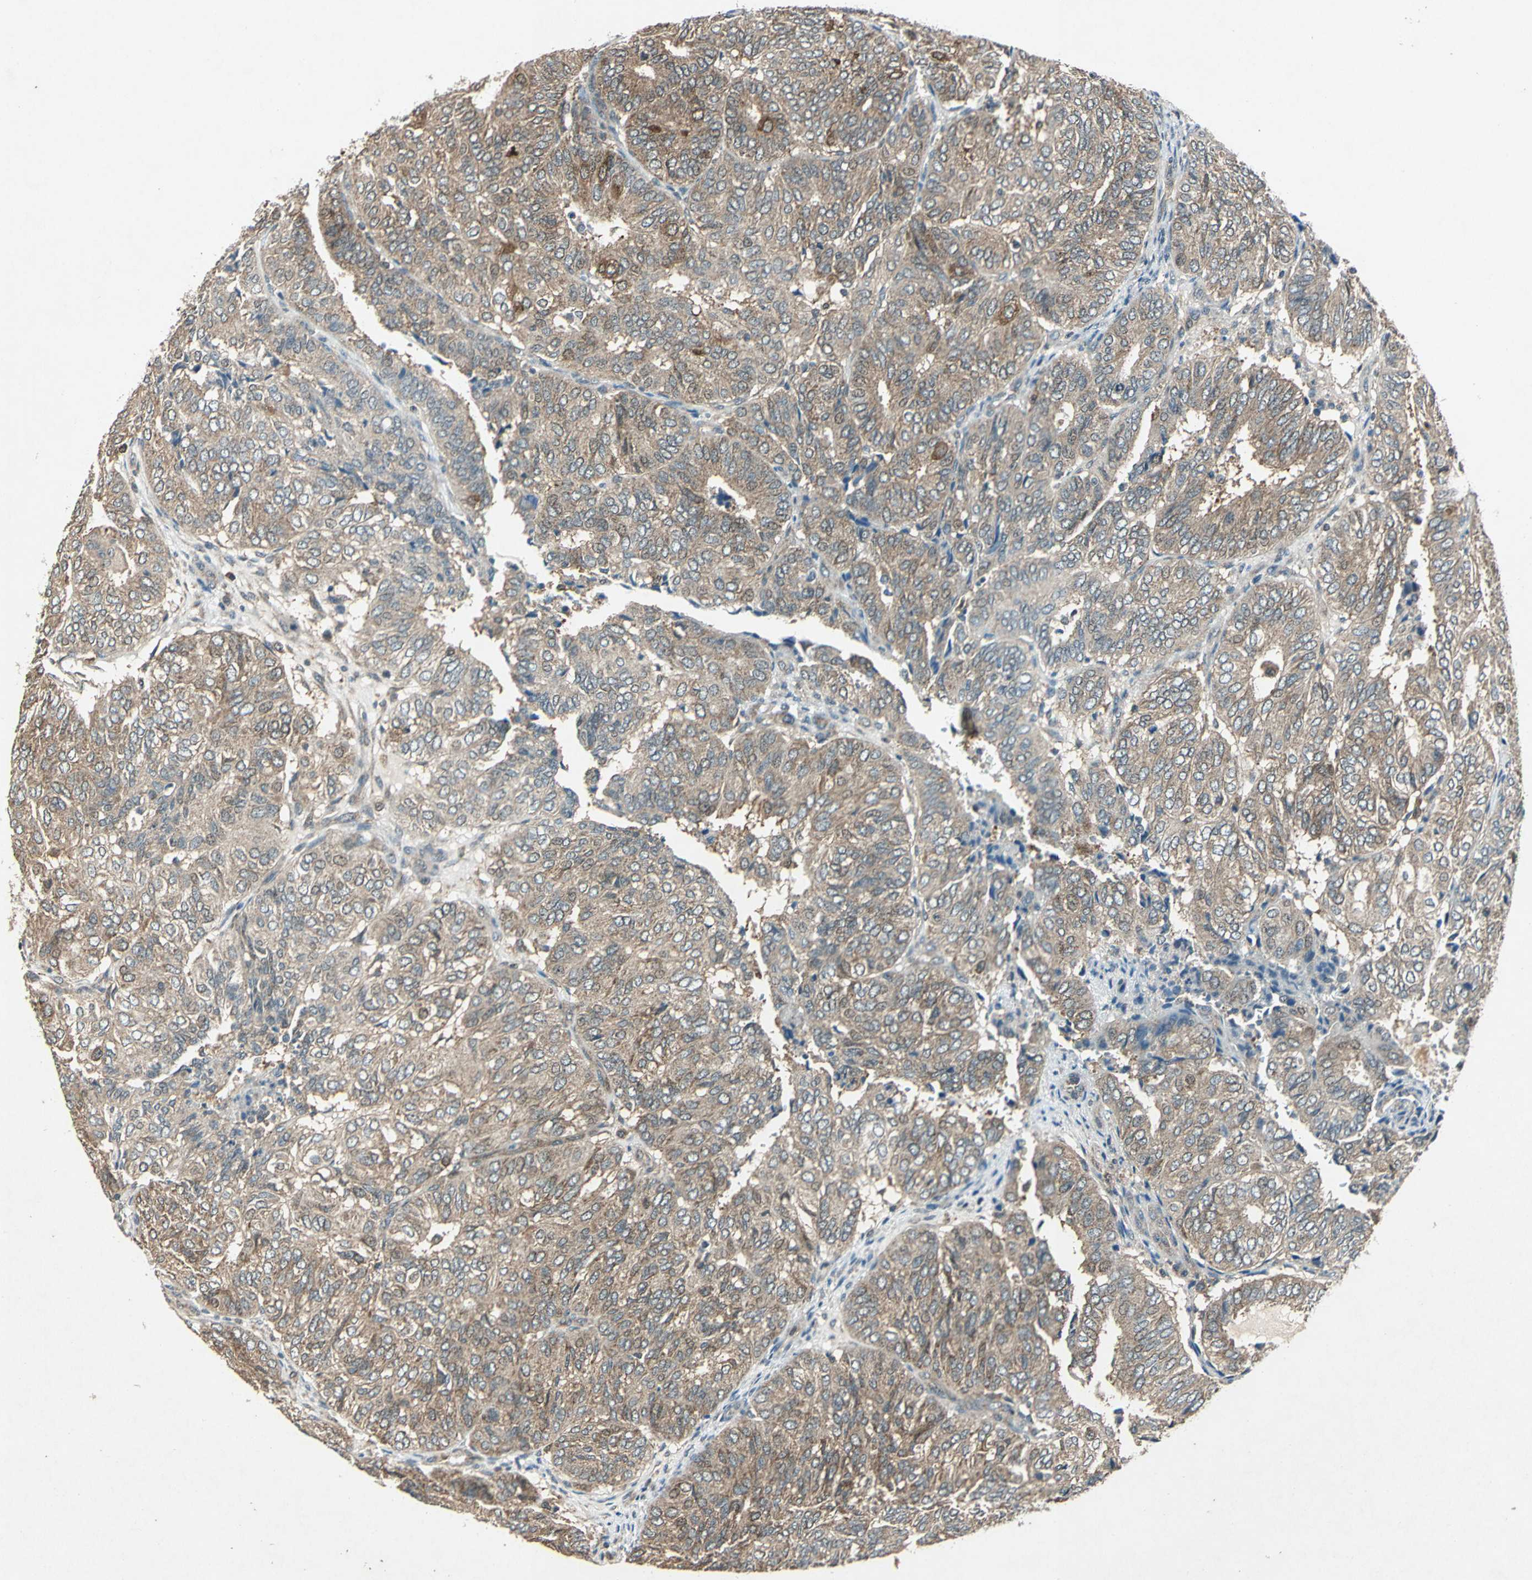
{"staining": {"intensity": "moderate", "quantity": "<25%", "location": "cytoplasmic/membranous"}, "tissue": "endometrial cancer", "cell_type": "Tumor cells", "image_type": "cancer", "snomed": [{"axis": "morphology", "description": "Adenocarcinoma, NOS"}, {"axis": "topography", "description": "Uterus"}], "caption": "Protein expression analysis of human endometrial cancer (adenocarcinoma) reveals moderate cytoplasmic/membranous staining in approximately <25% of tumor cells.", "gene": "AHSA1", "patient": {"sex": "female", "age": 60}}